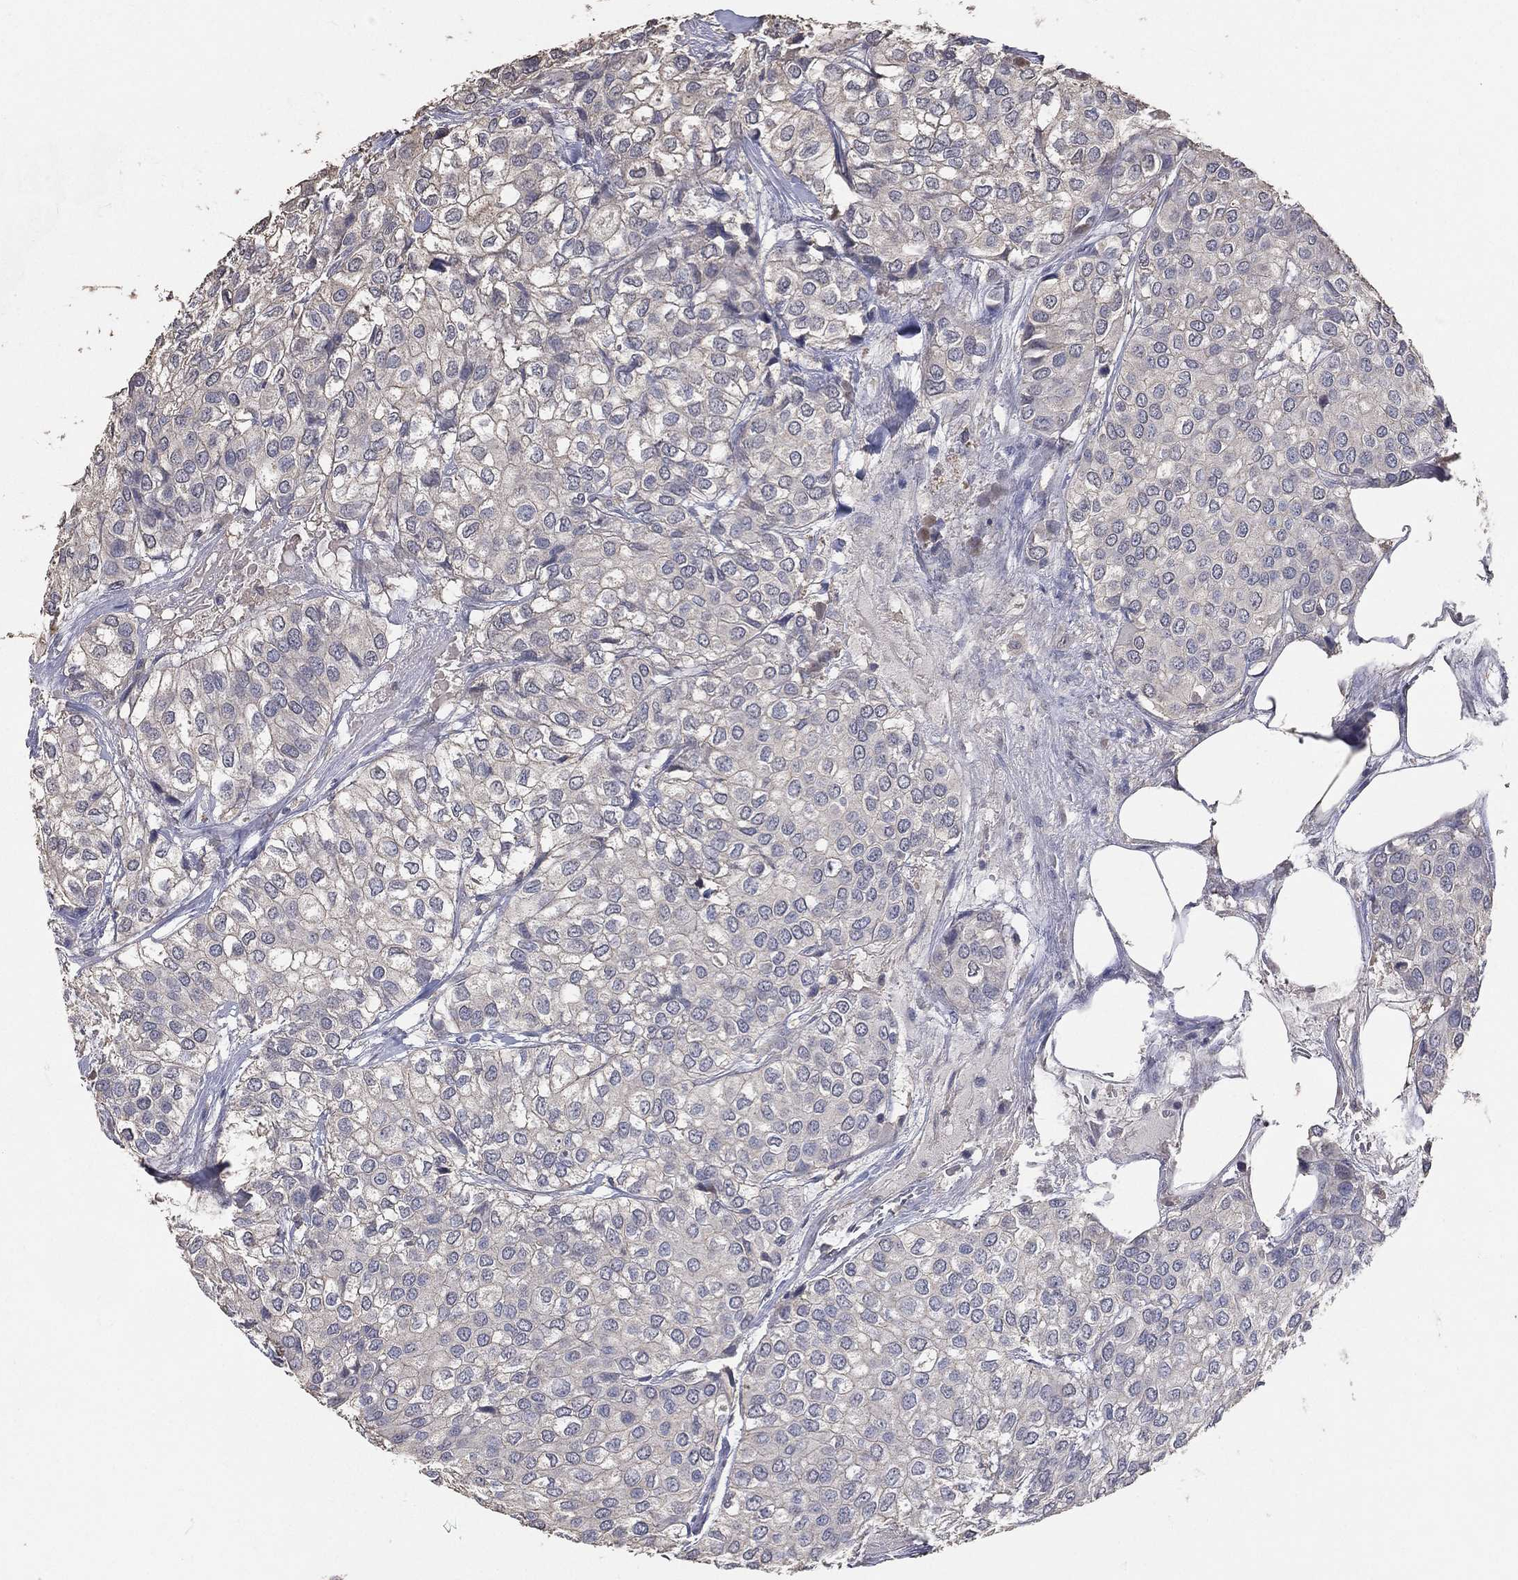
{"staining": {"intensity": "negative", "quantity": "none", "location": "none"}, "tissue": "urothelial cancer", "cell_type": "Tumor cells", "image_type": "cancer", "snomed": [{"axis": "morphology", "description": "Urothelial carcinoma, High grade"}, {"axis": "topography", "description": "Urinary bladder"}], "caption": "Immunohistochemical staining of human urothelial cancer exhibits no significant positivity in tumor cells. Brightfield microscopy of immunohistochemistry (IHC) stained with DAB (3,3'-diaminobenzidine) (brown) and hematoxylin (blue), captured at high magnification.", "gene": "SNAP25", "patient": {"sex": "male", "age": 73}}